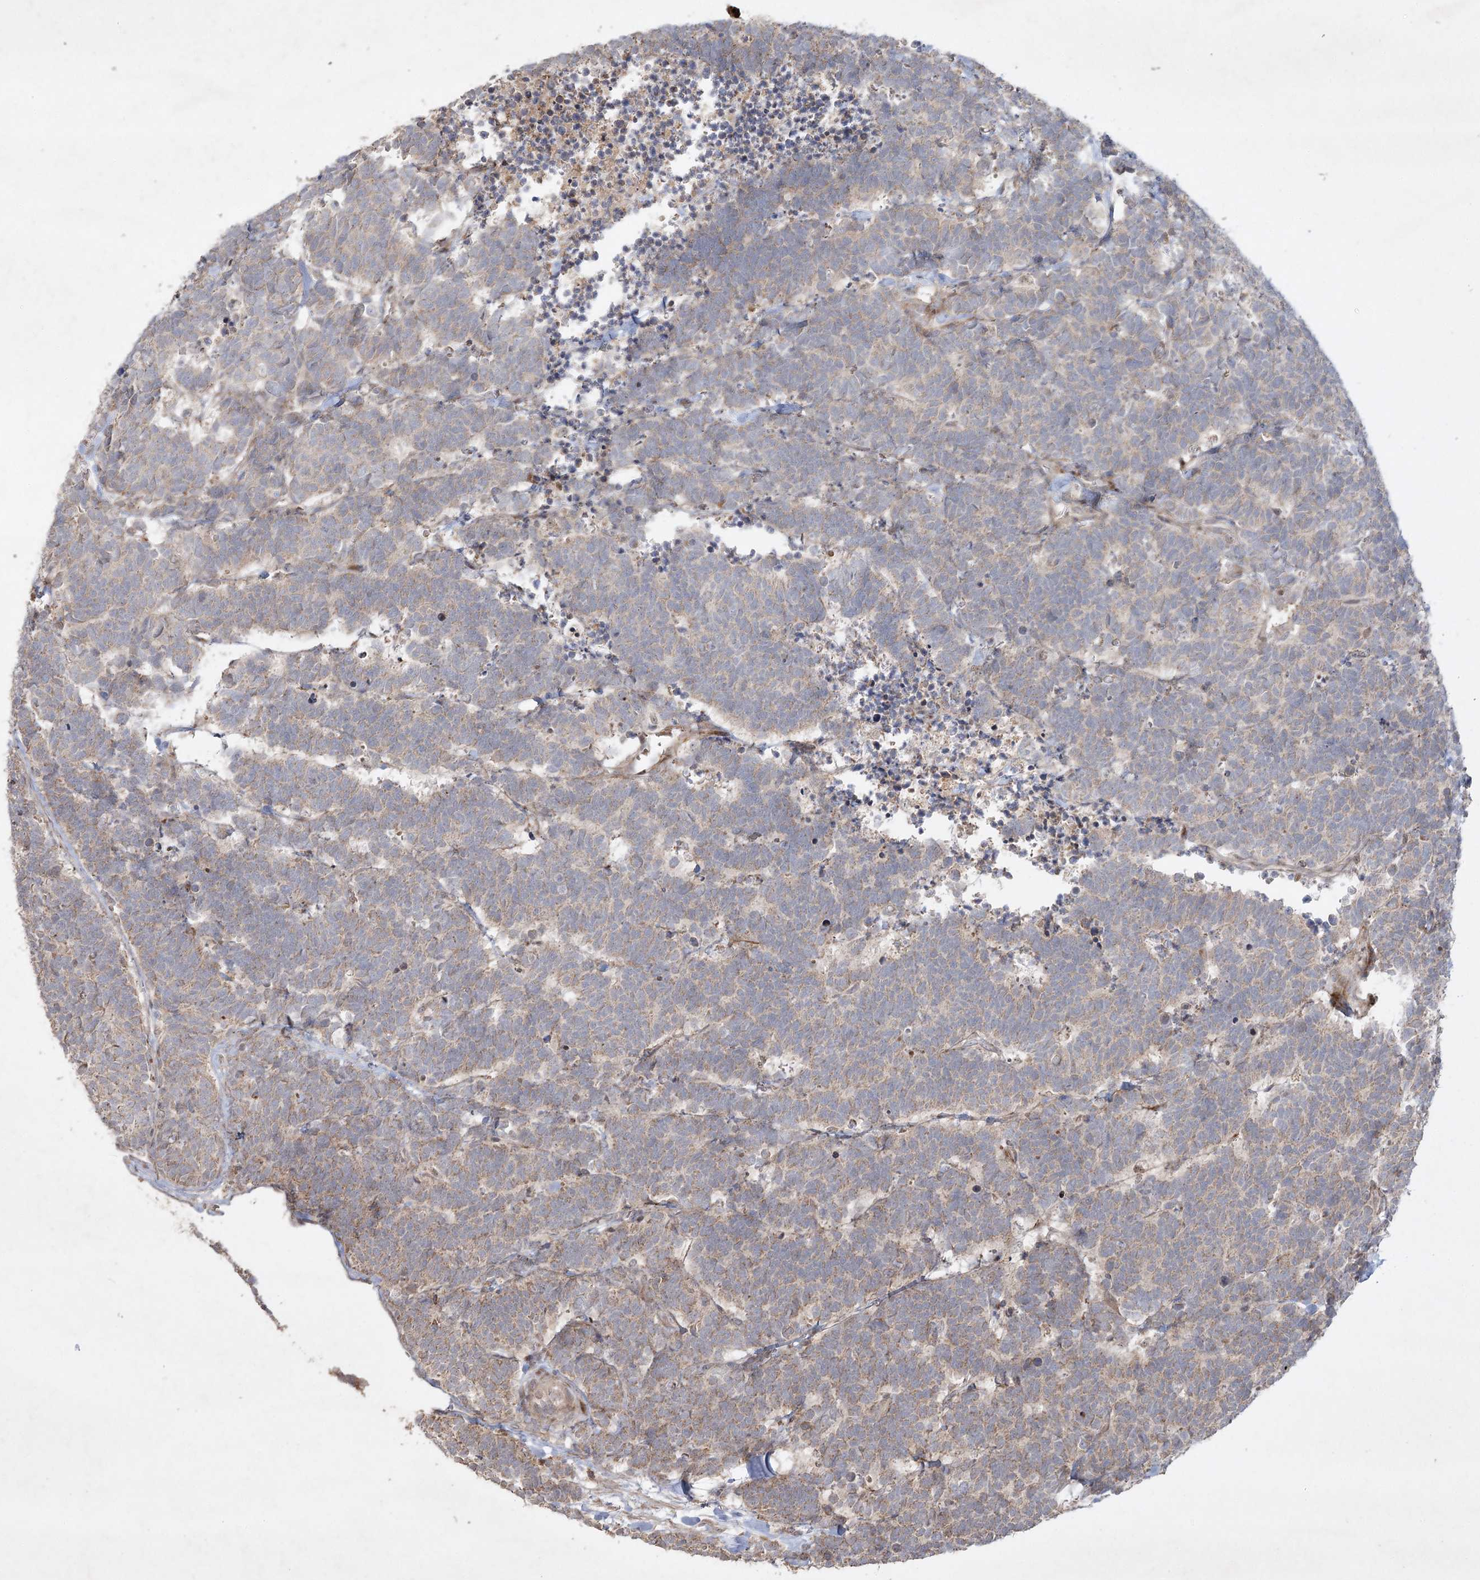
{"staining": {"intensity": "weak", "quantity": "<25%", "location": "cytoplasmic/membranous"}, "tissue": "carcinoid", "cell_type": "Tumor cells", "image_type": "cancer", "snomed": [{"axis": "morphology", "description": "Carcinoma, NOS"}, {"axis": "morphology", "description": "Carcinoid, malignant, NOS"}, {"axis": "topography", "description": "Urinary bladder"}], "caption": "This is an IHC image of malignant carcinoid. There is no staining in tumor cells.", "gene": "KBTBD4", "patient": {"sex": "male", "age": 57}}